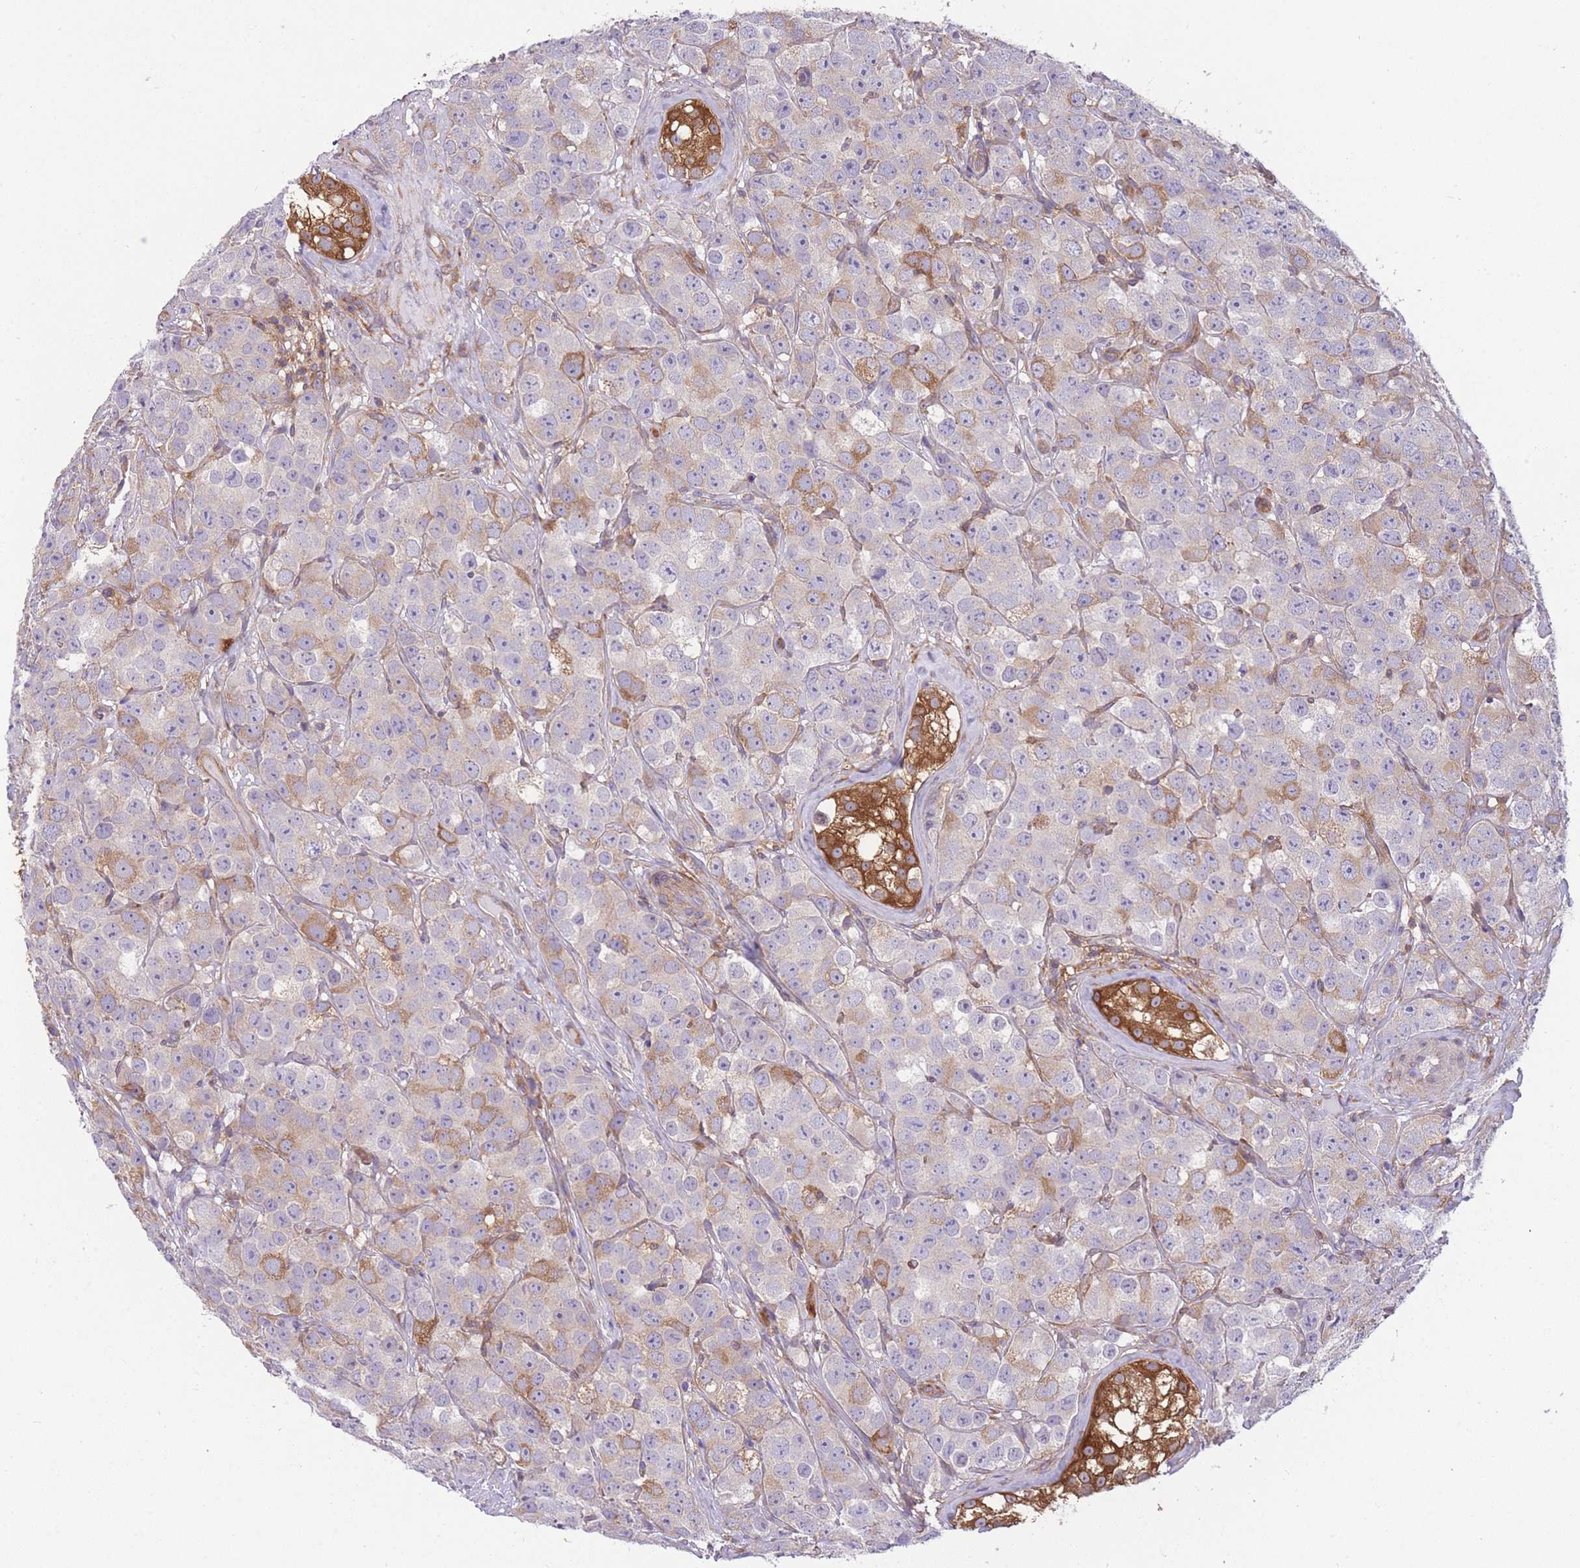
{"staining": {"intensity": "moderate", "quantity": "<25%", "location": "cytoplasmic/membranous"}, "tissue": "testis cancer", "cell_type": "Tumor cells", "image_type": "cancer", "snomed": [{"axis": "morphology", "description": "Seminoma, NOS"}, {"axis": "topography", "description": "Testis"}], "caption": "Protein staining of seminoma (testis) tissue shows moderate cytoplasmic/membranous expression in about <25% of tumor cells.", "gene": "PRKAR1A", "patient": {"sex": "male", "age": 28}}